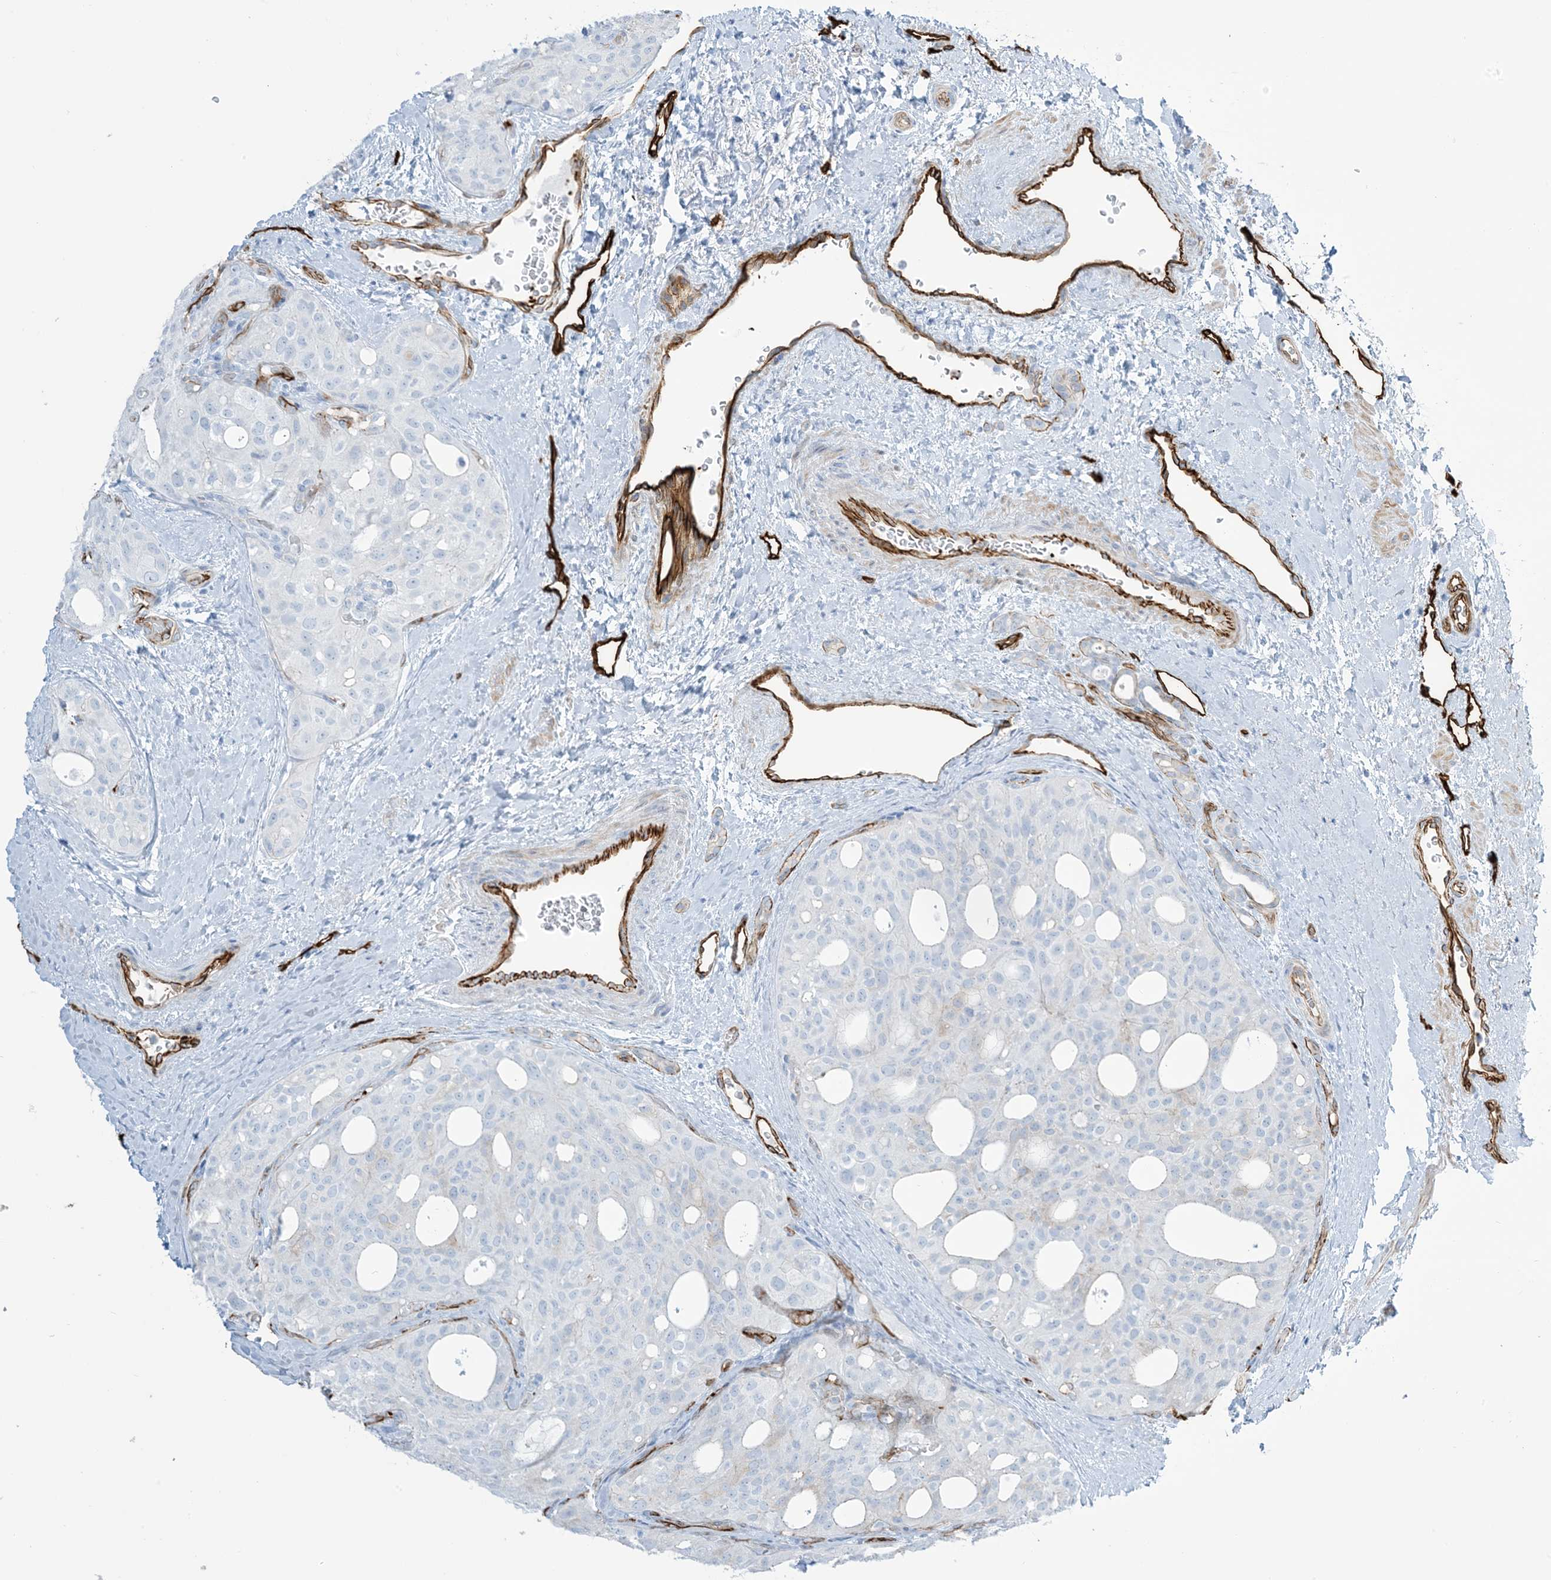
{"staining": {"intensity": "negative", "quantity": "none", "location": "none"}, "tissue": "thyroid cancer", "cell_type": "Tumor cells", "image_type": "cancer", "snomed": [{"axis": "morphology", "description": "Follicular adenoma carcinoma, NOS"}, {"axis": "topography", "description": "Thyroid gland"}], "caption": "IHC histopathology image of neoplastic tissue: thyroid cancer stained with DAB reveals no significant protein expression in tumor cells.", "gene": "EPS8L3", "patient": {"sex": "male", "age": 75}}